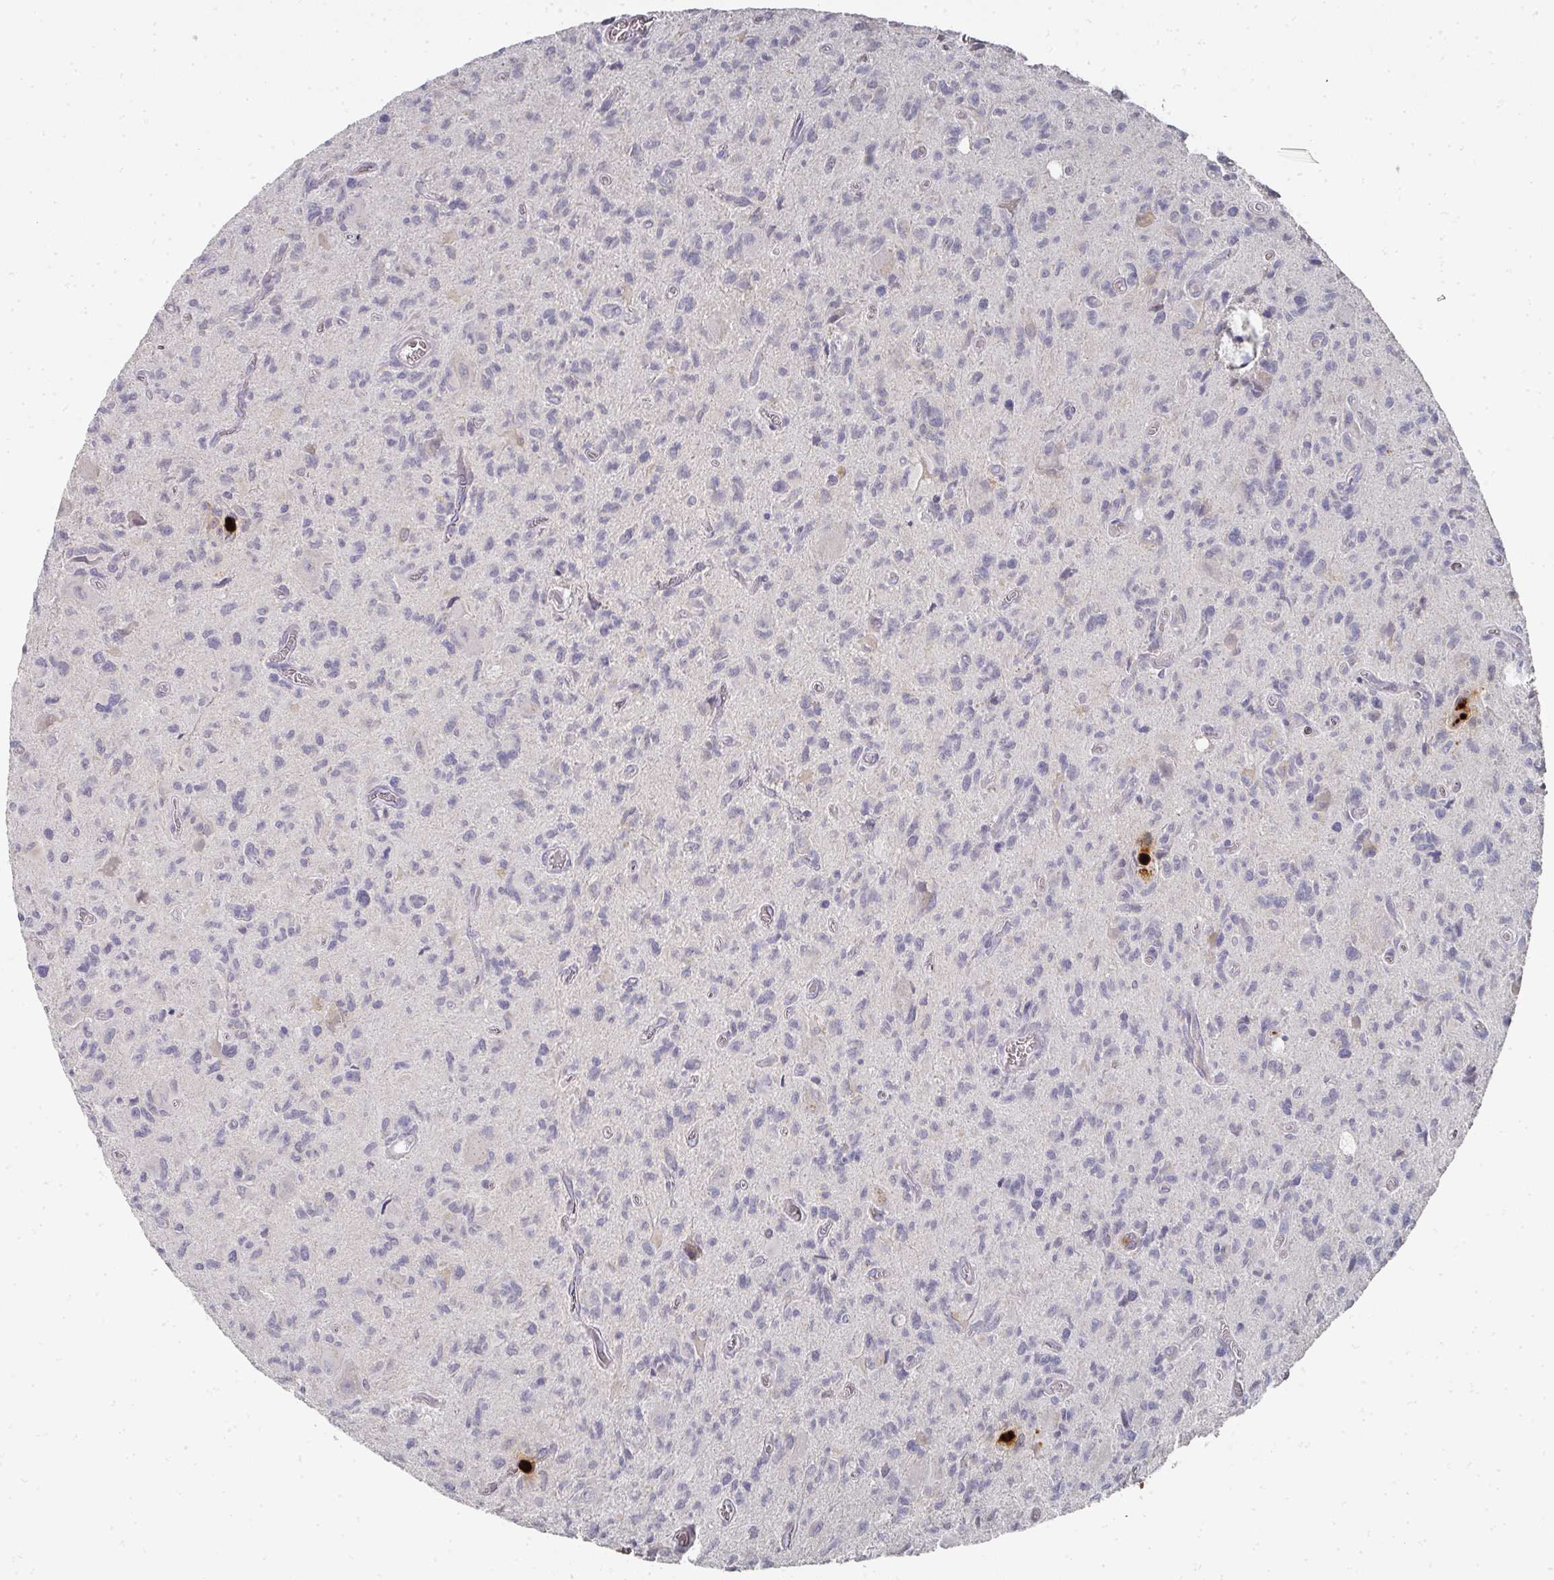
{"staining": {"intensity": "negative", "quantity": "none", "location": "none"}, "tissue": "glioma", "cell_type": "Tumor cells", "image_type": "cancer", "snomed": [{"axis": "morphology", "description": "Glioma, malignant, High grade"}, {"axis": "topography", "description": "Brain"}], "caption": "Protein analysis of glioma reveals no significant staining in tumor cells.", "gene": "CAMP", "patient": {"sex": "male", "age": 76}}